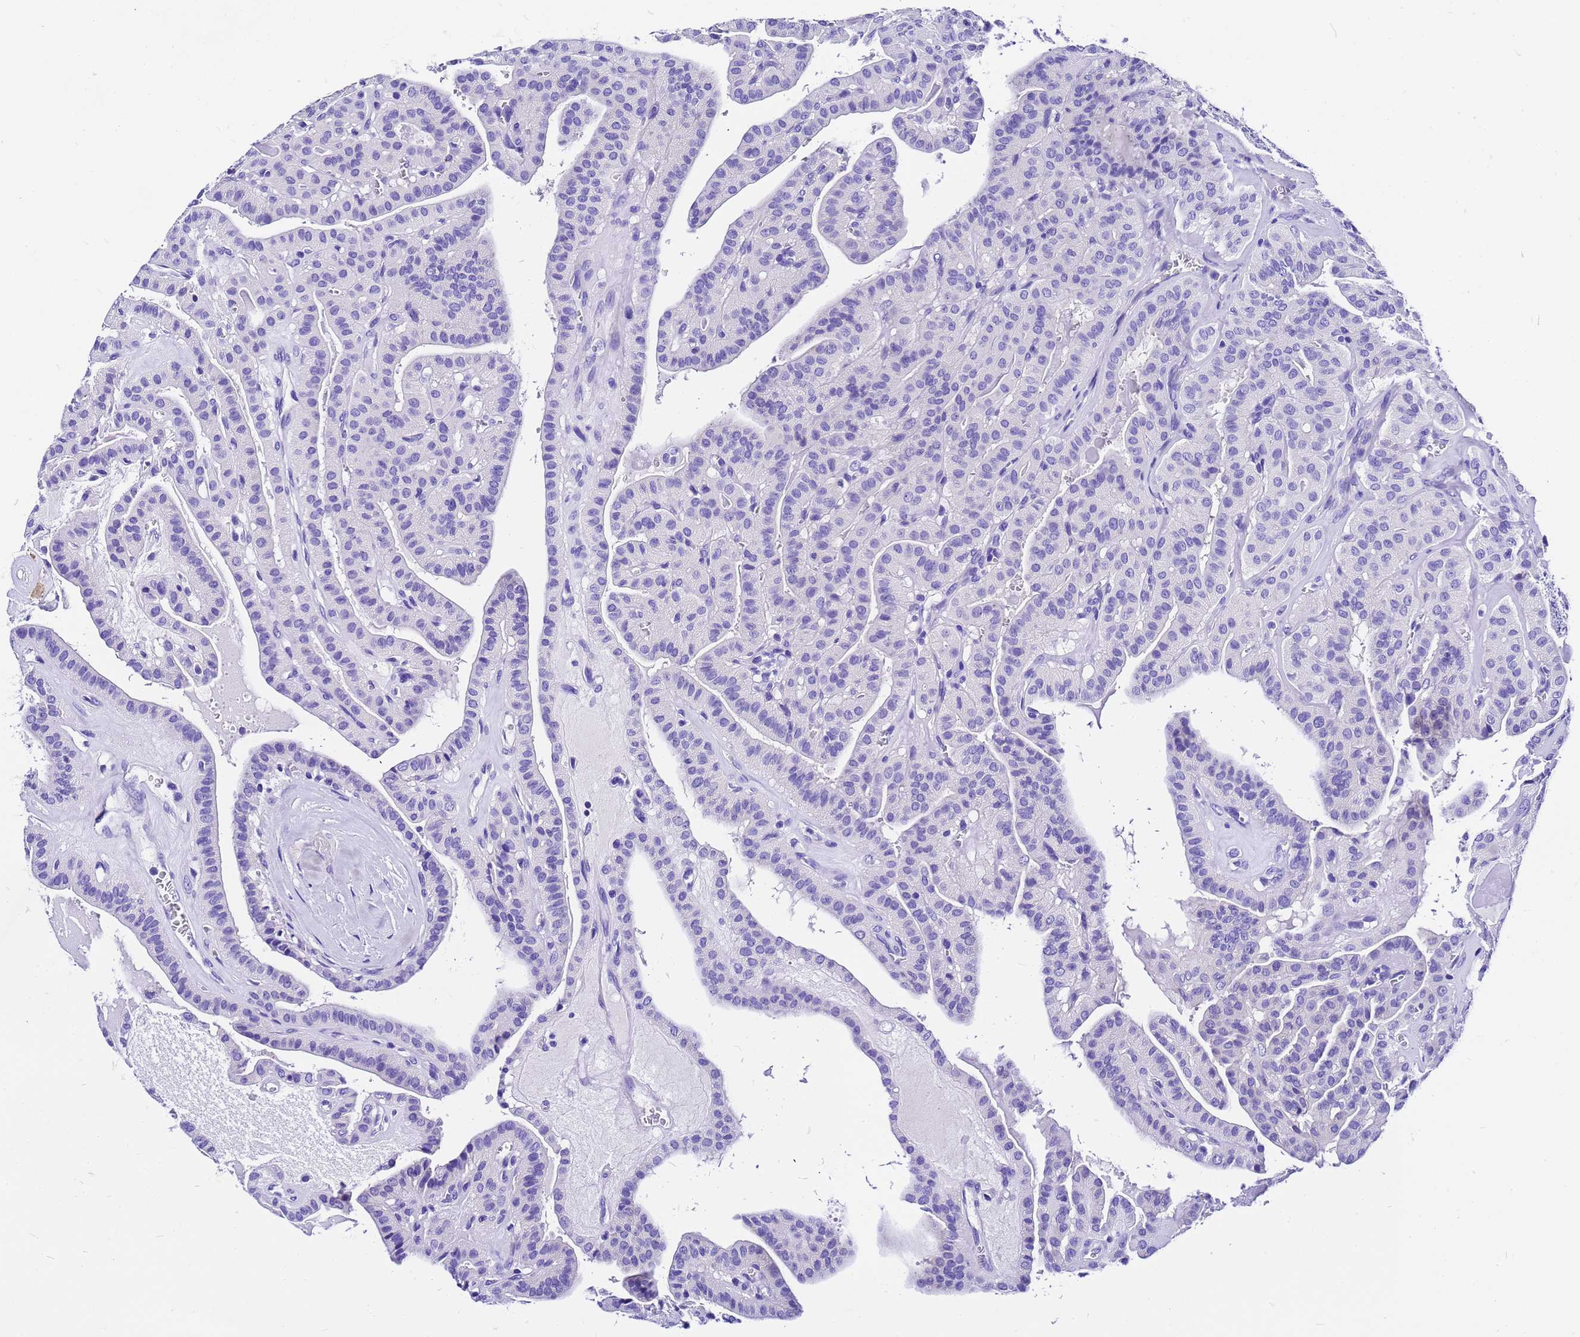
{"staining": {"intensity": "negative", "quantity": "none", "location": "none"}, "tissue": "thyroid cancer", "cell_type": "Tumor cells", "image_type": "cancer", "snomed": [{"axis": "morphology", "description": "Papillary adenocarcinoma, NOS"}, {"axis": "topography", "description": "Thyroid gland"}], "caption": "The histopathology image shows no significant staining in tumor cells of thyroid papillary adenocarcinoma.", "gene": "HERC4", "patient": {"sex": "male", "age": 52}}